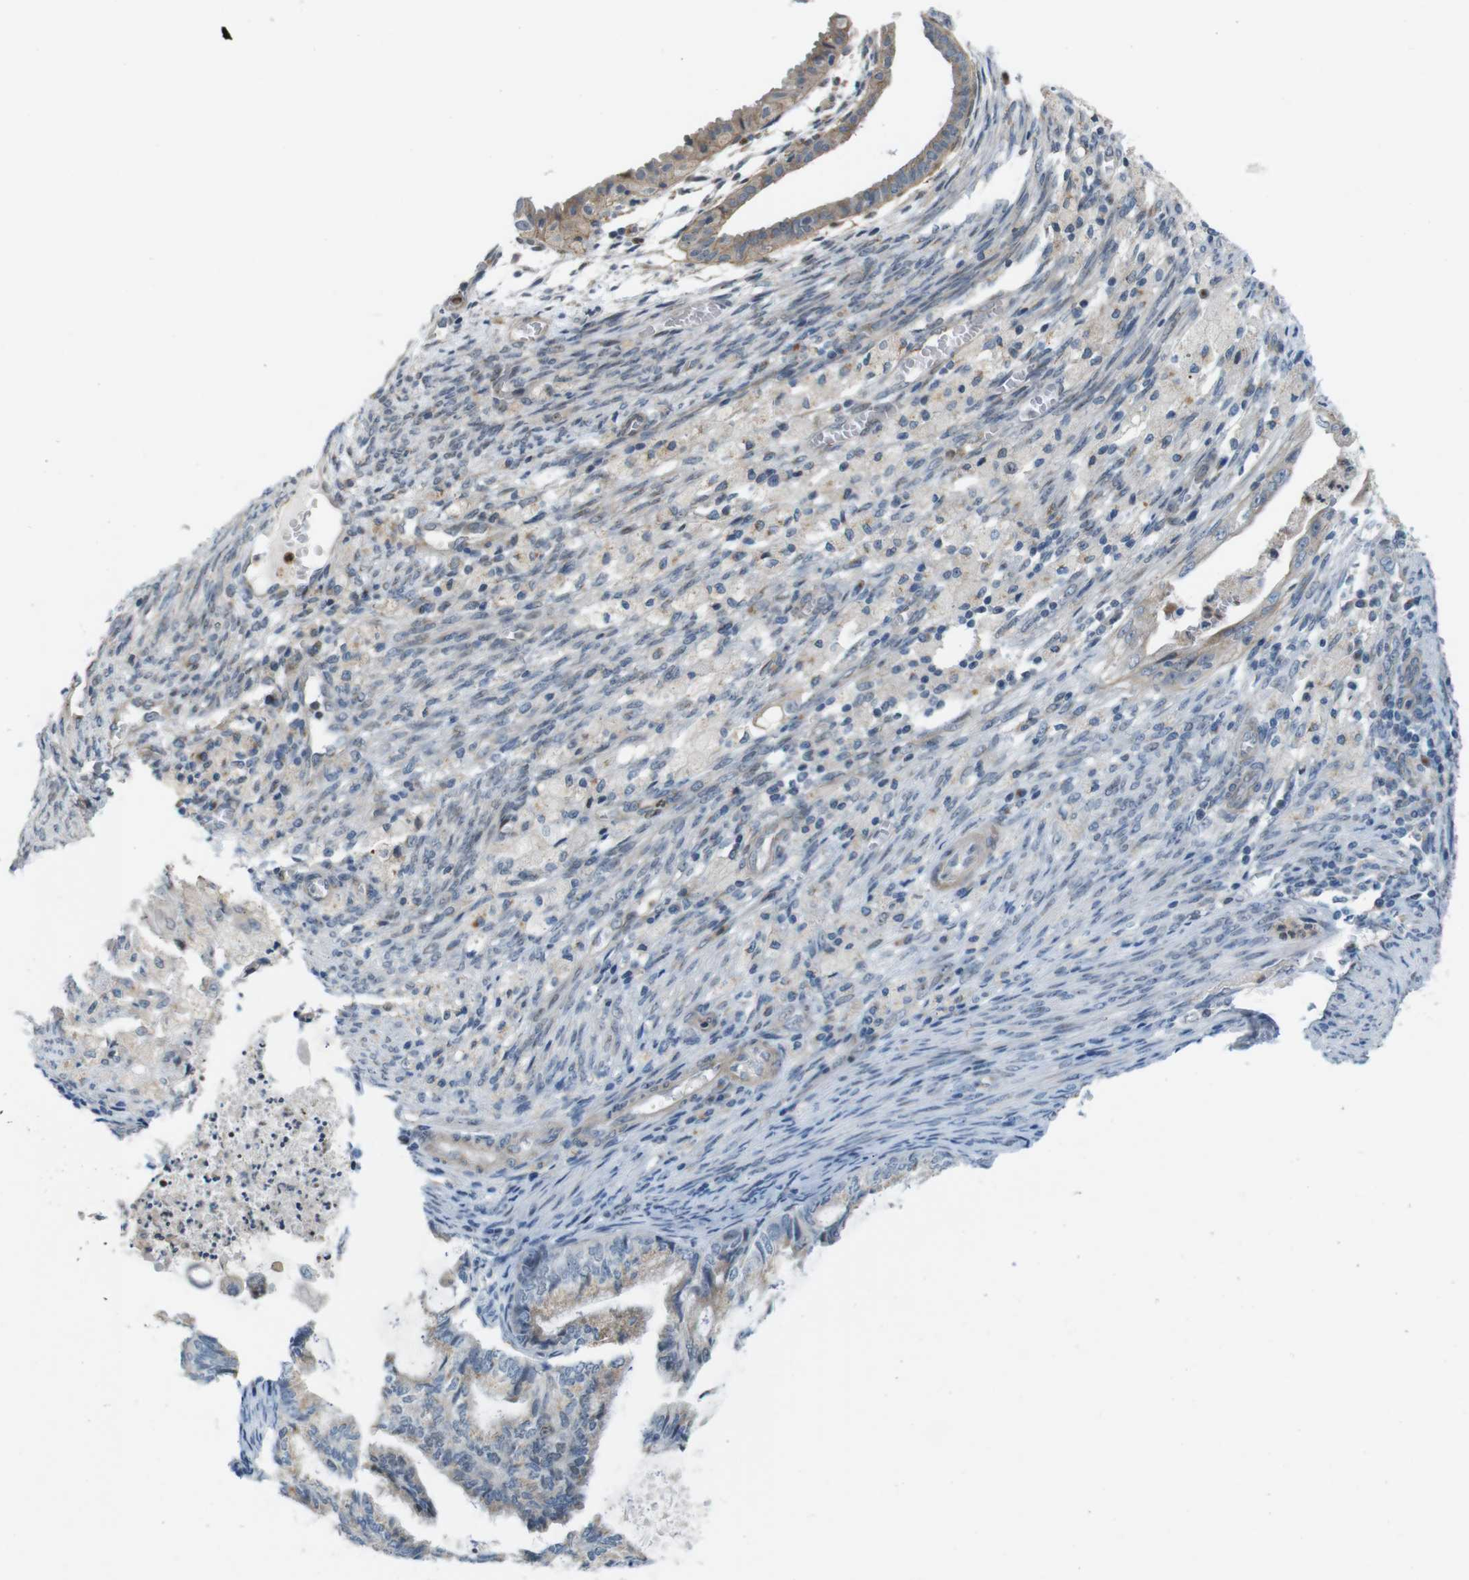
{"staining": {"intensity": "weak", "quantity": "25%-75%", "location": "cytoplasmic/membranous"}, "tissue": "cervical cancer", "cell_type": "Tumor cells", "image_type": "cancer", "snomed": [{"axis": "morphology", "description": "Normal tissue, NOS"}, {"axis": "morphology", "description": "Adenocarcinoma, NOS"}, {"axis": "topography", "description": "Cervix"}, {"axis": "topography", "description": "Endometrium"}], "caption": "Immunohistochemical staining of human cervical cancer (adenocarcinoma) exhibits low levels of weak cytoplasmic/membranous staining in approximately 25%-75% of tumor cells.", "gene": "SKI", "patient": {"sex": "female", "age": 86}}